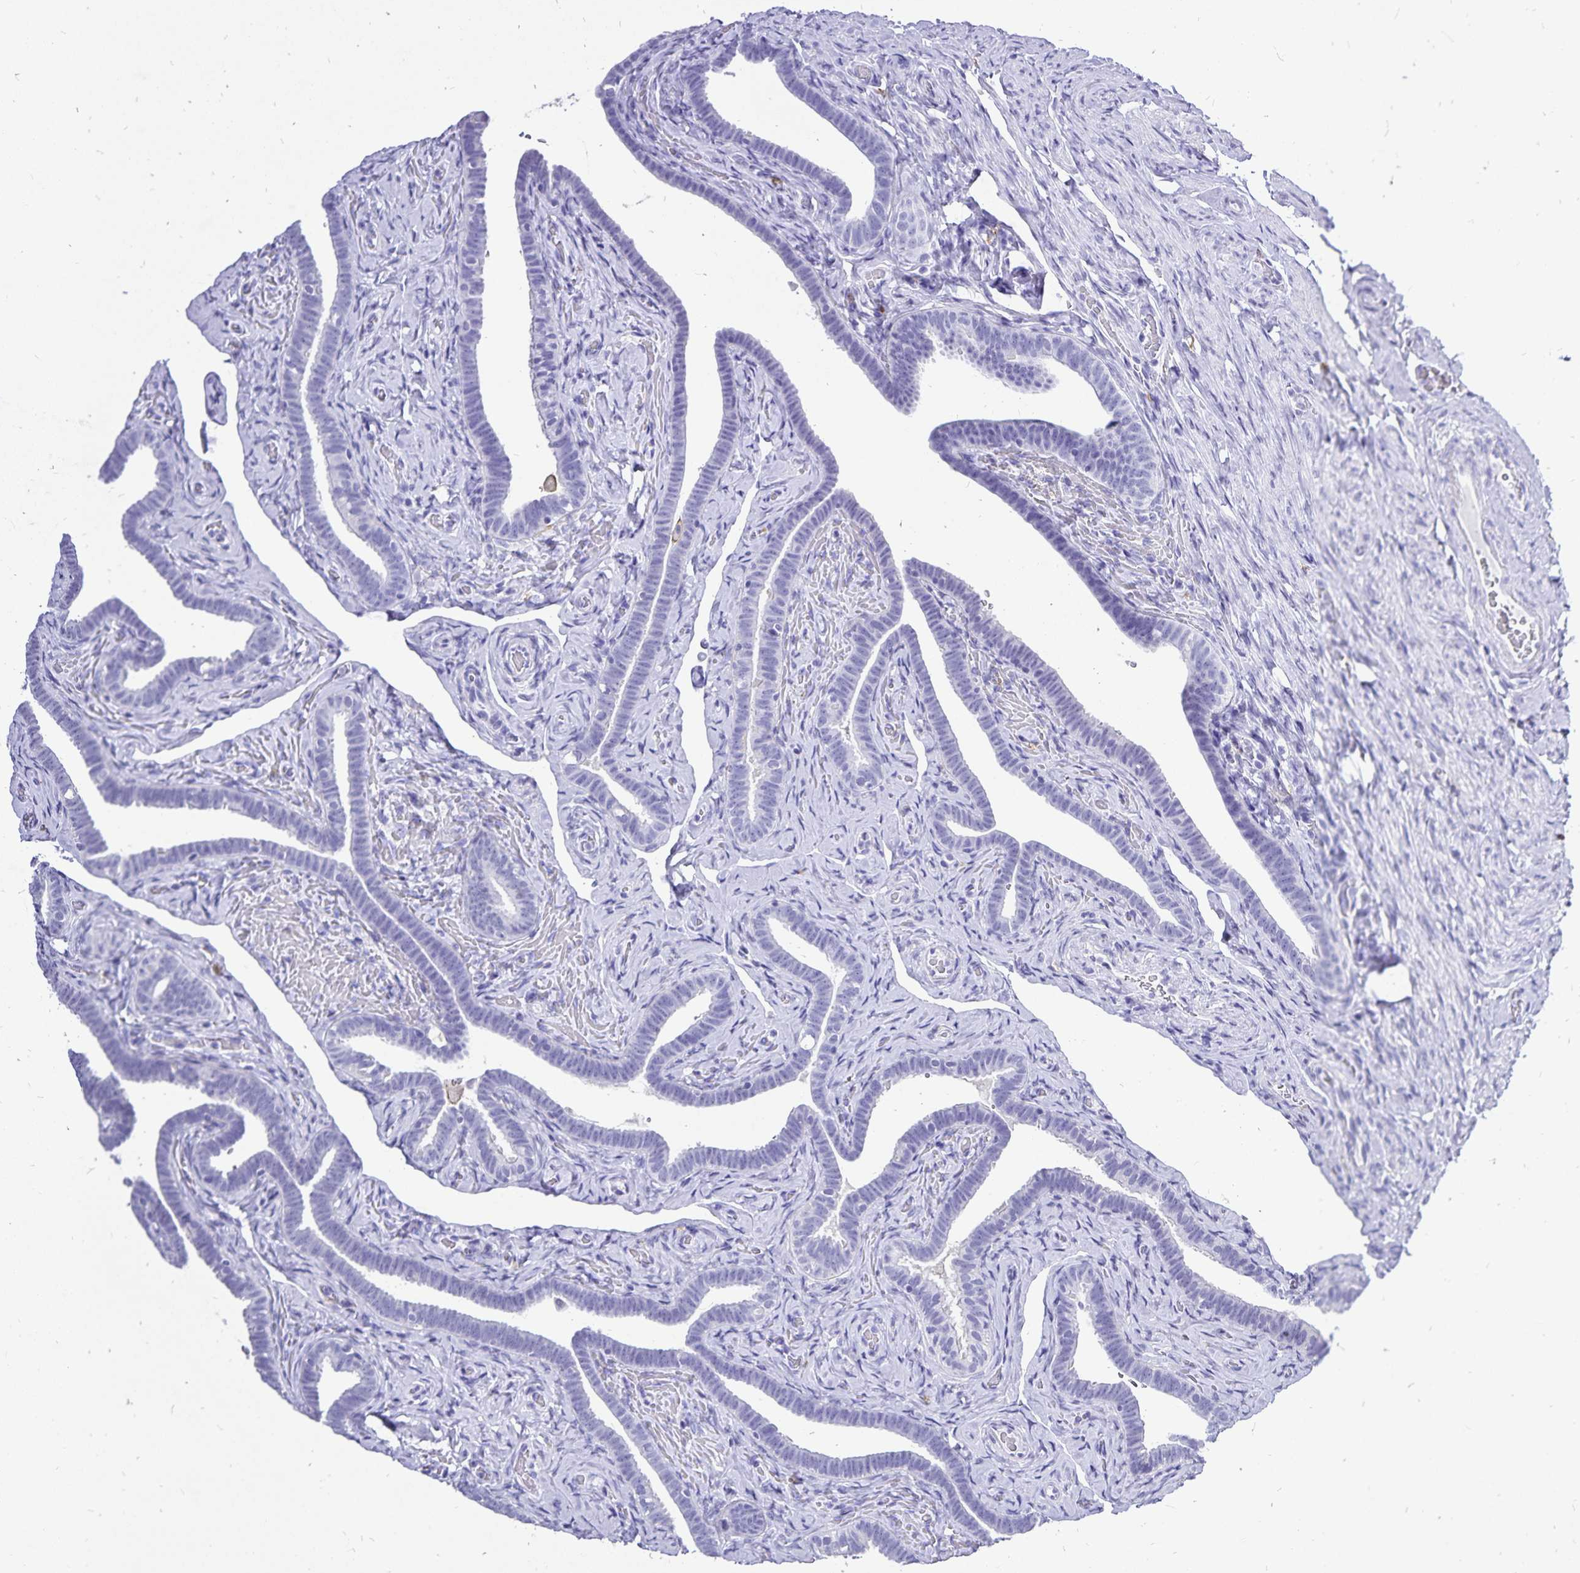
{"staining": {"intensity": "negative", "quantity": "none", "location": "none"}, "tissue": "fallopian tube", "cell_type": "Glandular cells", "image_type": "normal", "snomed": [{"axis": "morphology", "description": "Normal tissue, NOS"}, {"axis": "topography", "description": "Fallopian tube"}], "caption": "This image is of normal fallopian tube stained with IHC to label a protein in brown with the nuclei are counter-stained blue. There is no expression in glandular cells. (Brightfield microscopy of DAB immunohistochemistry at high magnification).", "gene": "PLAC1", "patient": {"sex": "female", "age": 69}}